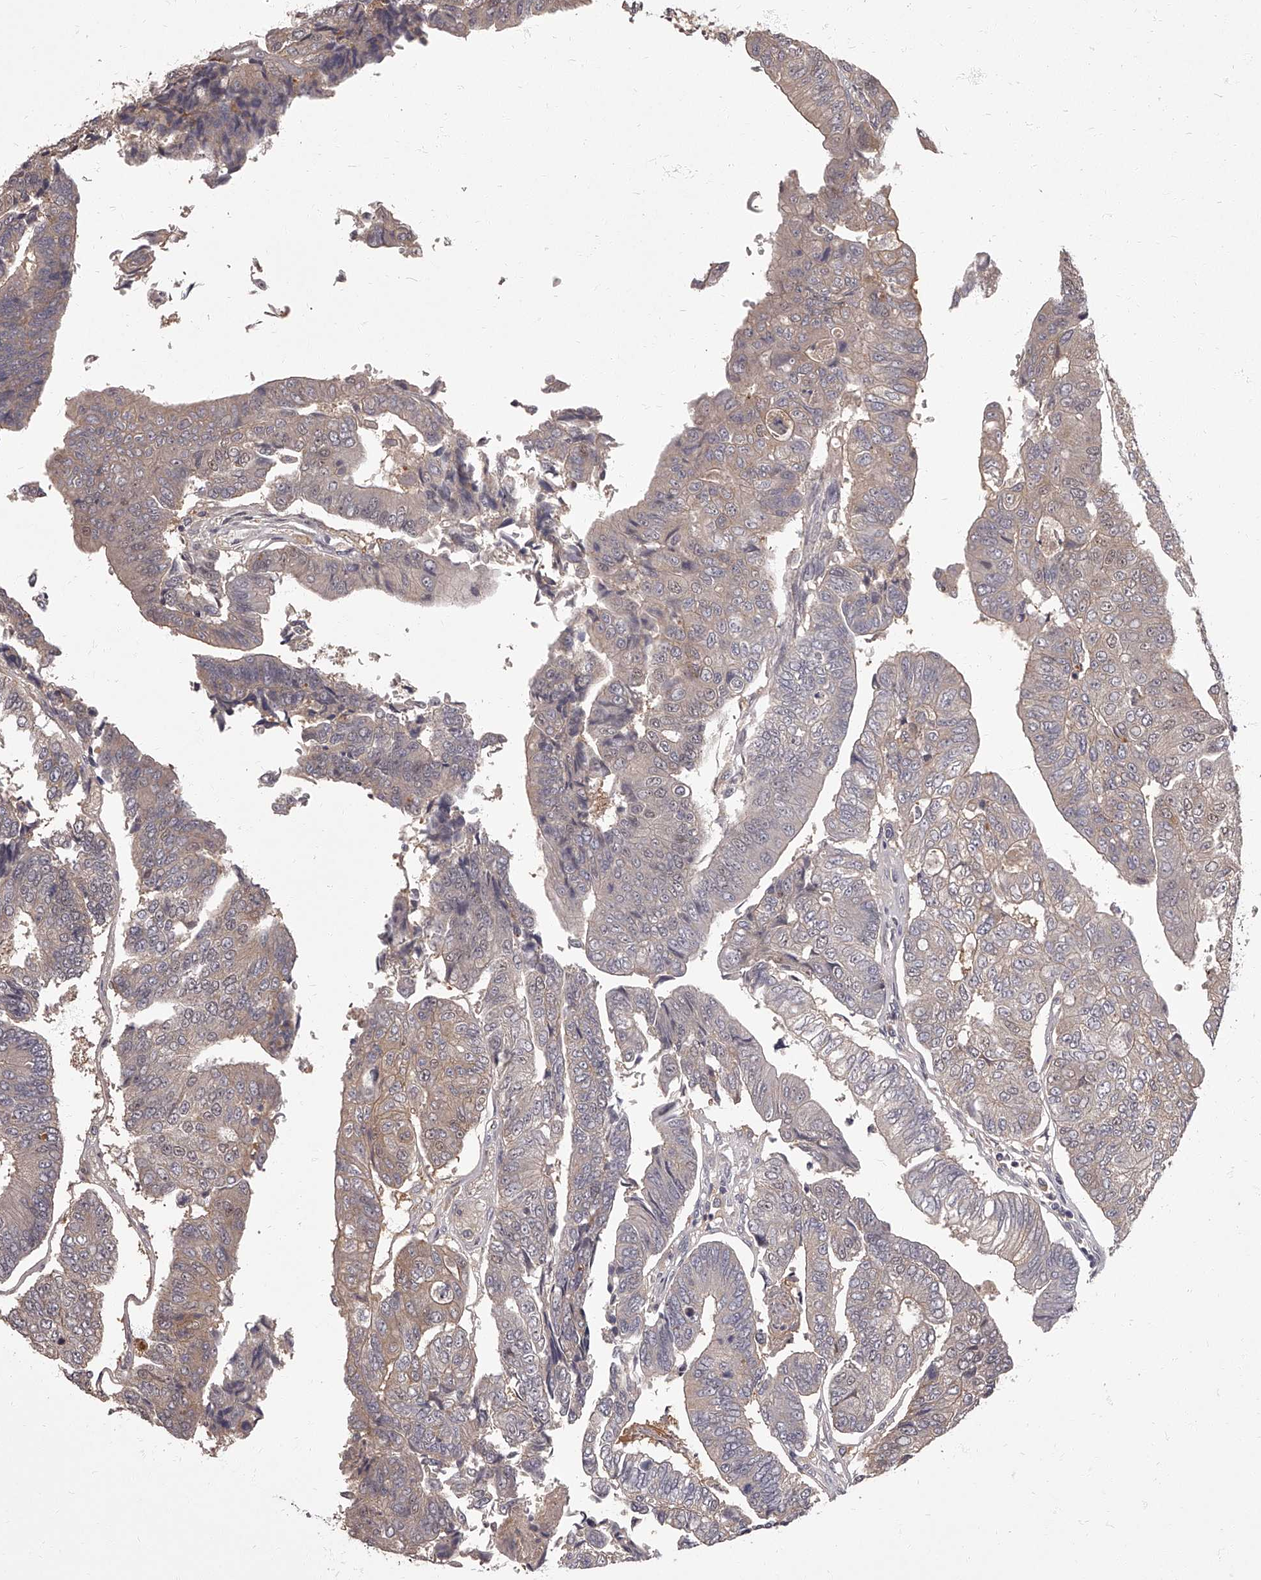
{"staining": {"intensity": "weak", "quantity": "<25%", "location": "cytoplasmic/membranous"}, "tissue": "colorectal cancer", "cell_type": "Tumor cells", "image_type": "cancer", "snomed": [{"axis": "morphology", "description": "Adenocarcinoma, NOS"}, {"axis": "topography", "description": "Colon"}], "caption": "High magnification brightfield microscopy of colorectal cancer stained with DAB (brown) and counterstained with hematoxylin (blue): tumor cells show no significant staining.", "gene": "APEH", "patient": {"sex": "female", "age": 67}}